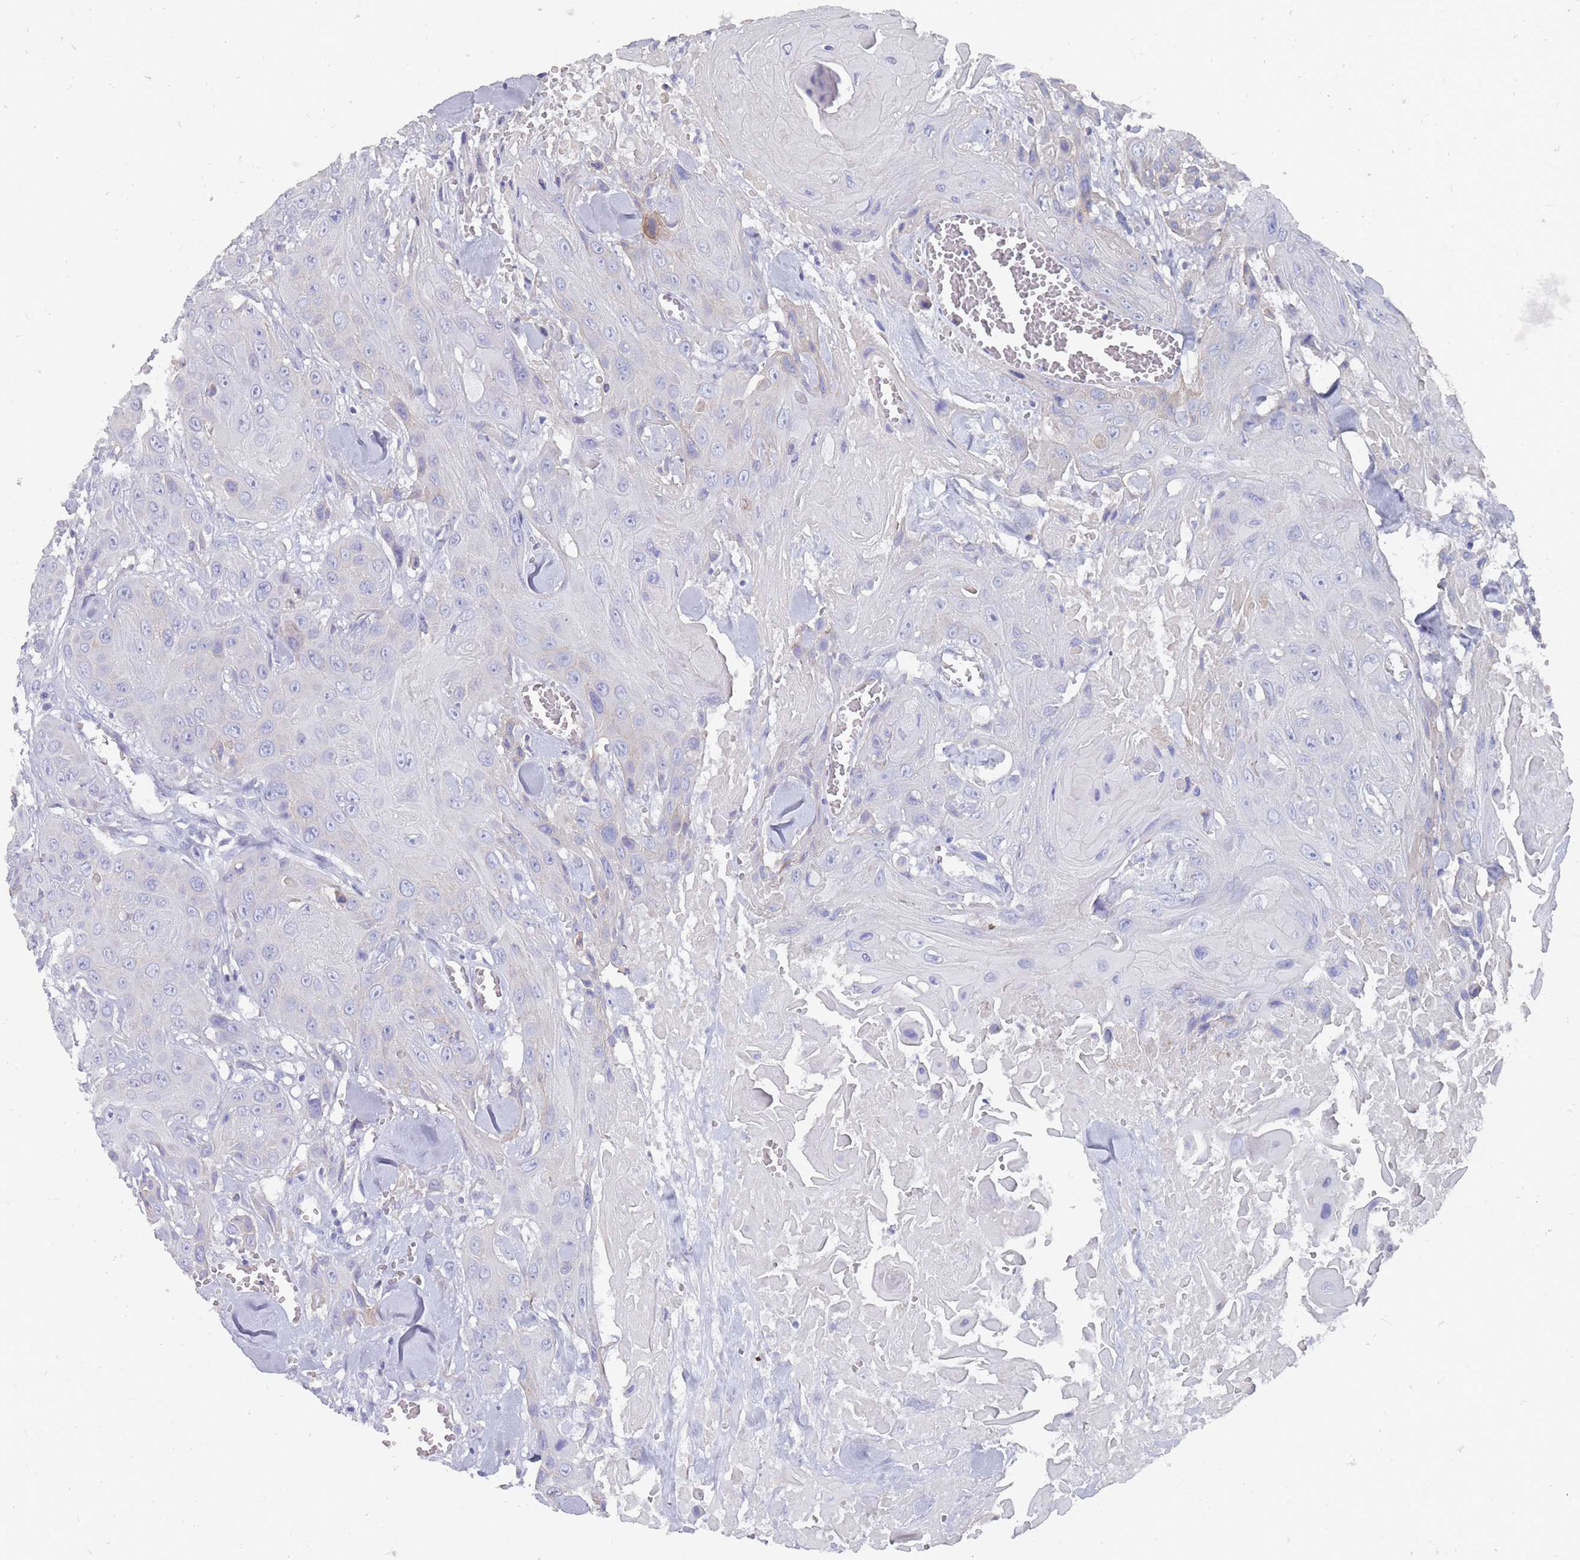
{"staining": {"intensity": "negative", "quantity": "none", "location": "none"}, "tissue": "head and neck cancer", "cell_type": "Tumor cells", "image_type": "cancer", "snomed": [{"axis": "morphology", "description": "Squamous cell carcinoma, NOS"}, {"axis": "topography", "description": "Head-Neck"}], "caption": "Protein analysis of head and neck cancer (squamous cell carcinoma) reveals no significant expression in tumor cells.", "gene": "OTULINL", "patient": {"sex": "male", "age": 81}}